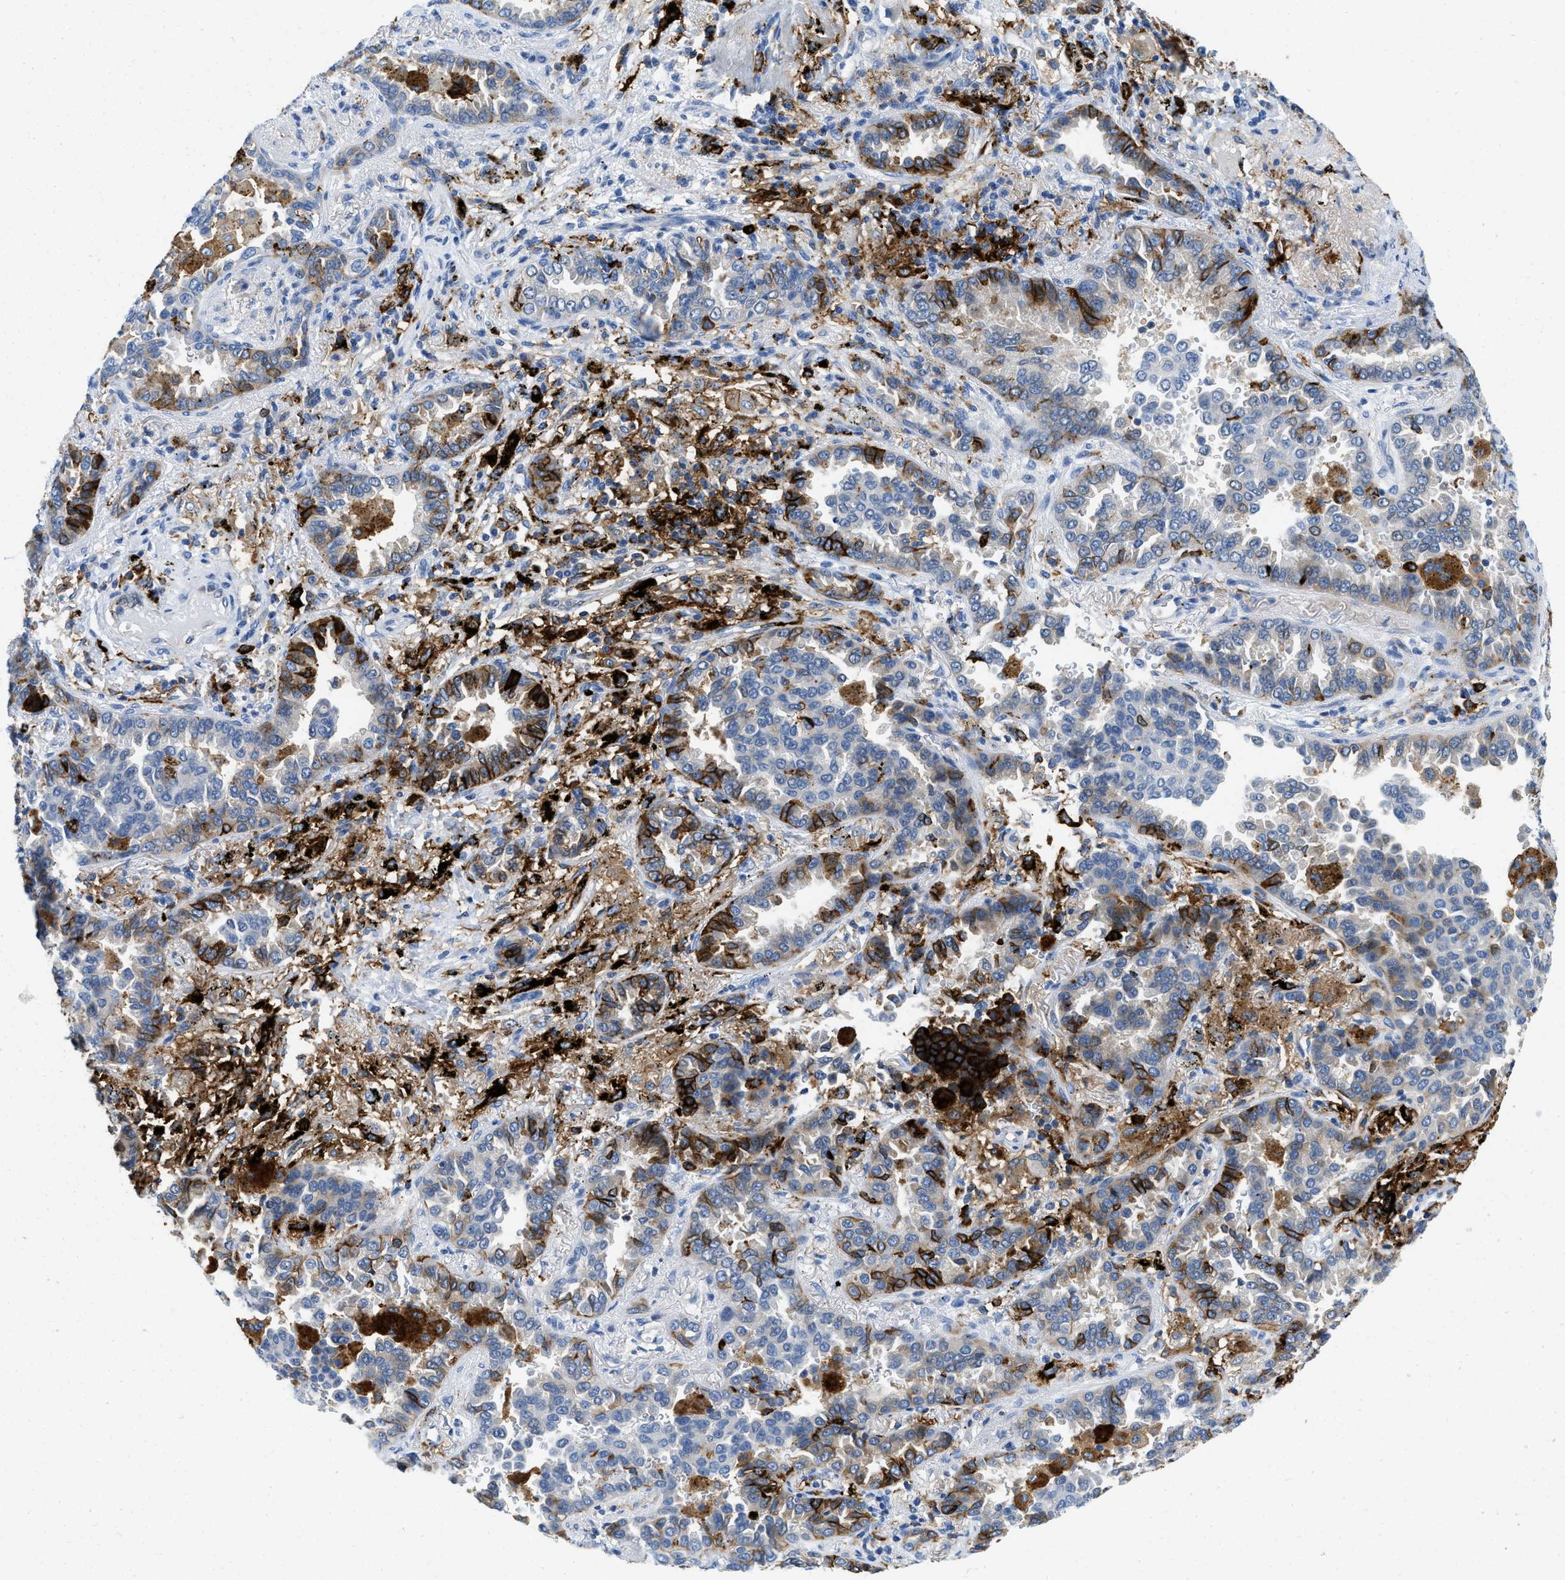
{"staining": {"intensity": "strong", "quantity": "25%-75%", "location": "cytoplasmic/membranous"}, "tissue": "lung cancer", "cell_type": "Tumor cells", "image_type": "cancer", "snomed": [{"axis": "morphology", "description": "Normal tissue, NOS"}, {"axis": "morphology", "description": "Adenocarcinoma, NOS"}, {"axis": "topography", "description": "Lung"}], "caption": "Adenocarcinoma (lung) stained with DAB (3,3'-diaminobenzidine) IHC demonstrates high levels of strong cytoplasmic/membranous positivity in approximately 25%-75% of tumor cells. Using DAB (brown) and hematoxylin (blue) stains, captured at high magnification using brightfield microscopy.", "gene": "CD226", "patient": {"sex": "male", "age": 59}}